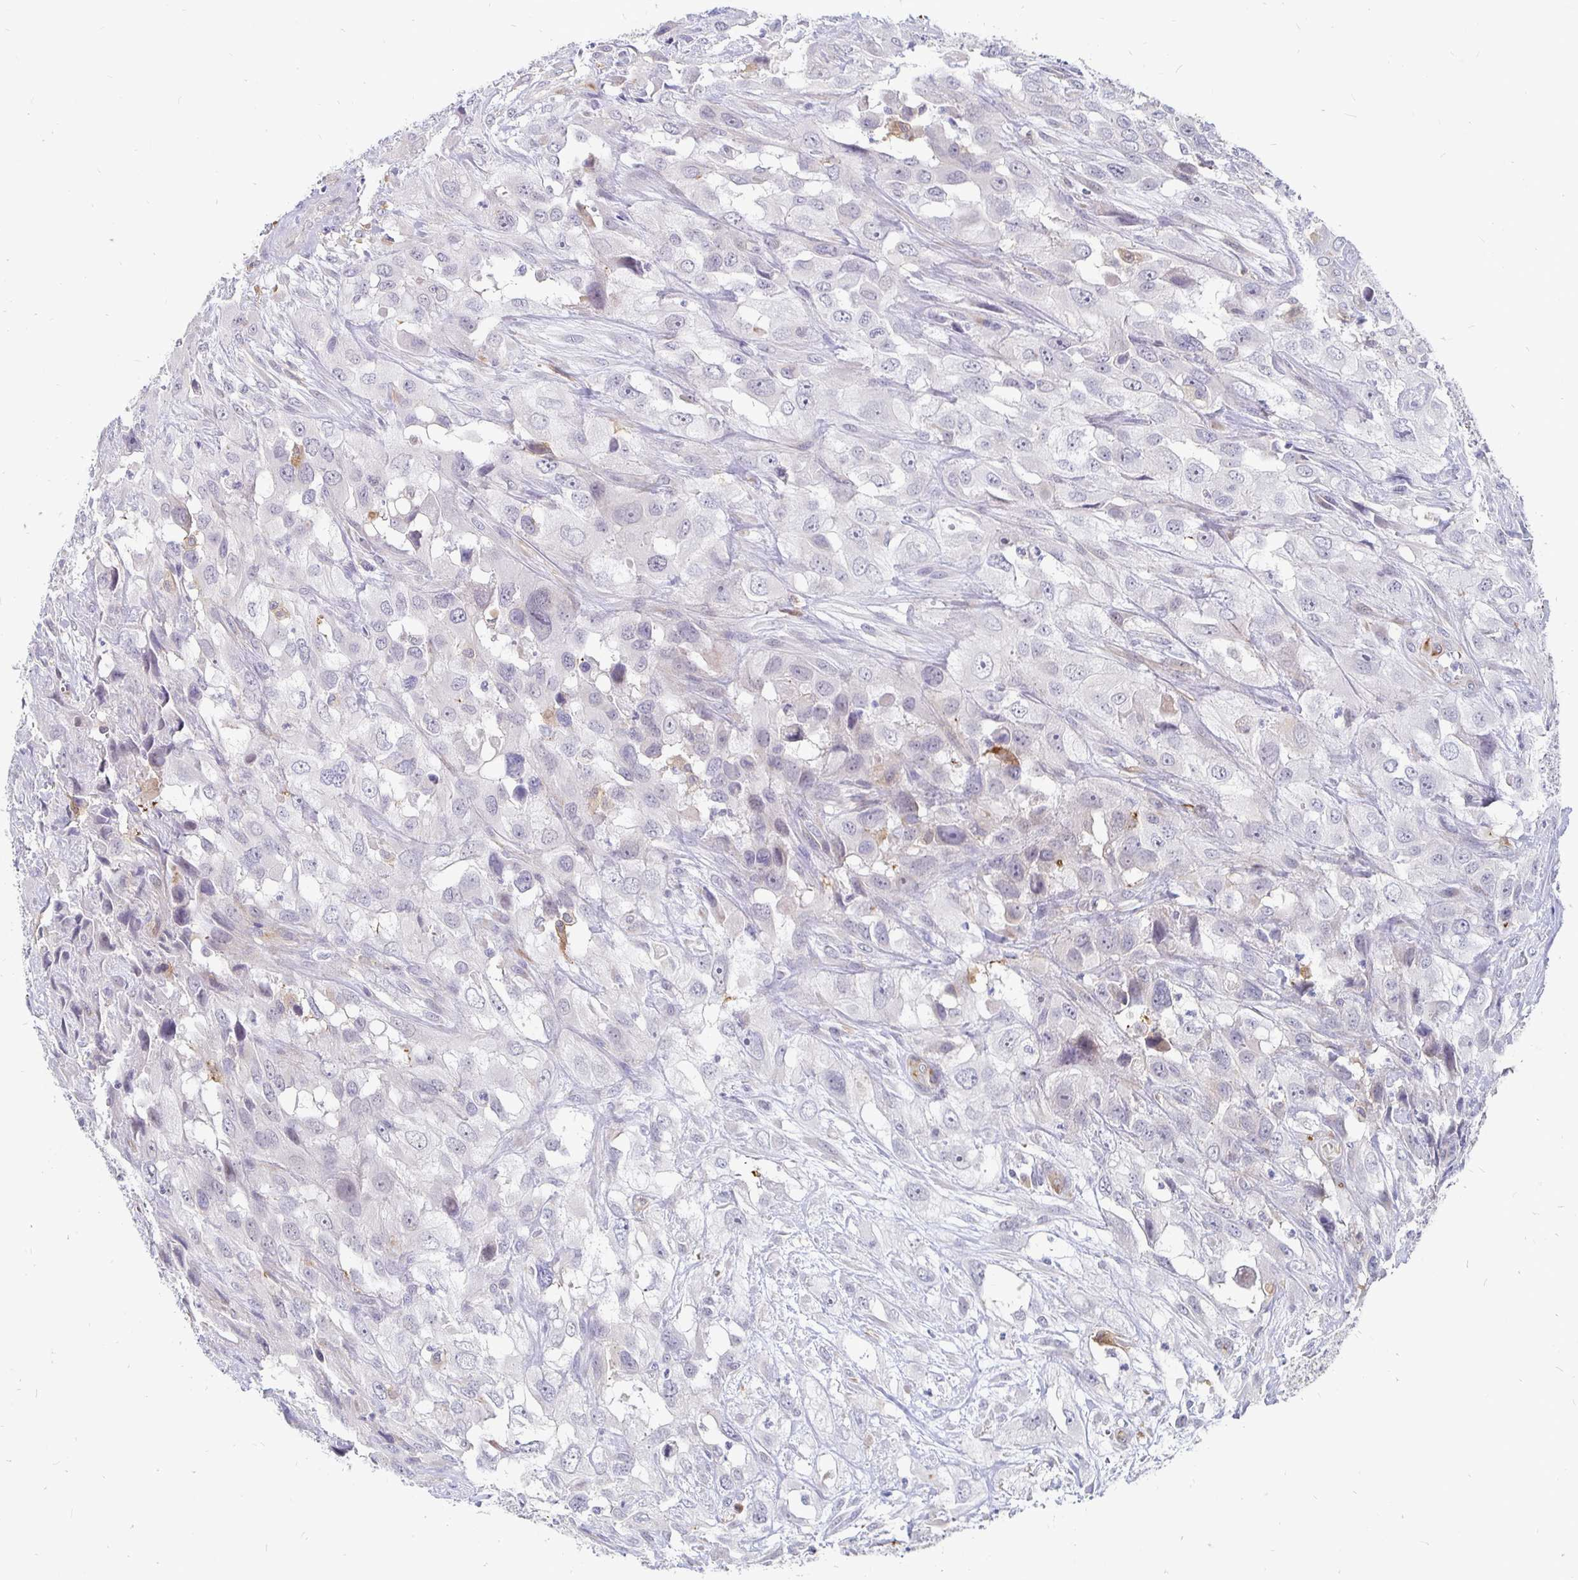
{"staining": {"intensity": "negative", "quantity": "none", "location": "none"}, "tissue": "urothelial cancer", "cell_type": "Tumor cells", "image_type": "cancer", "snomed": [{"axis": "morphology", "description": "Urothelial carcinoma, High grade"}, {"axis": "topography", "description": "Urinary bladder"}], "caption": "Immunohistochemistry micrograph of neoplastic tissue: human urothelial cancer stained with DAB (3,3'-diaminobenzidine) exhibits no significant protein staining in tumor cells.", "gene": "CCDC85A", "patient": {"sex": "male", "age": 67}}